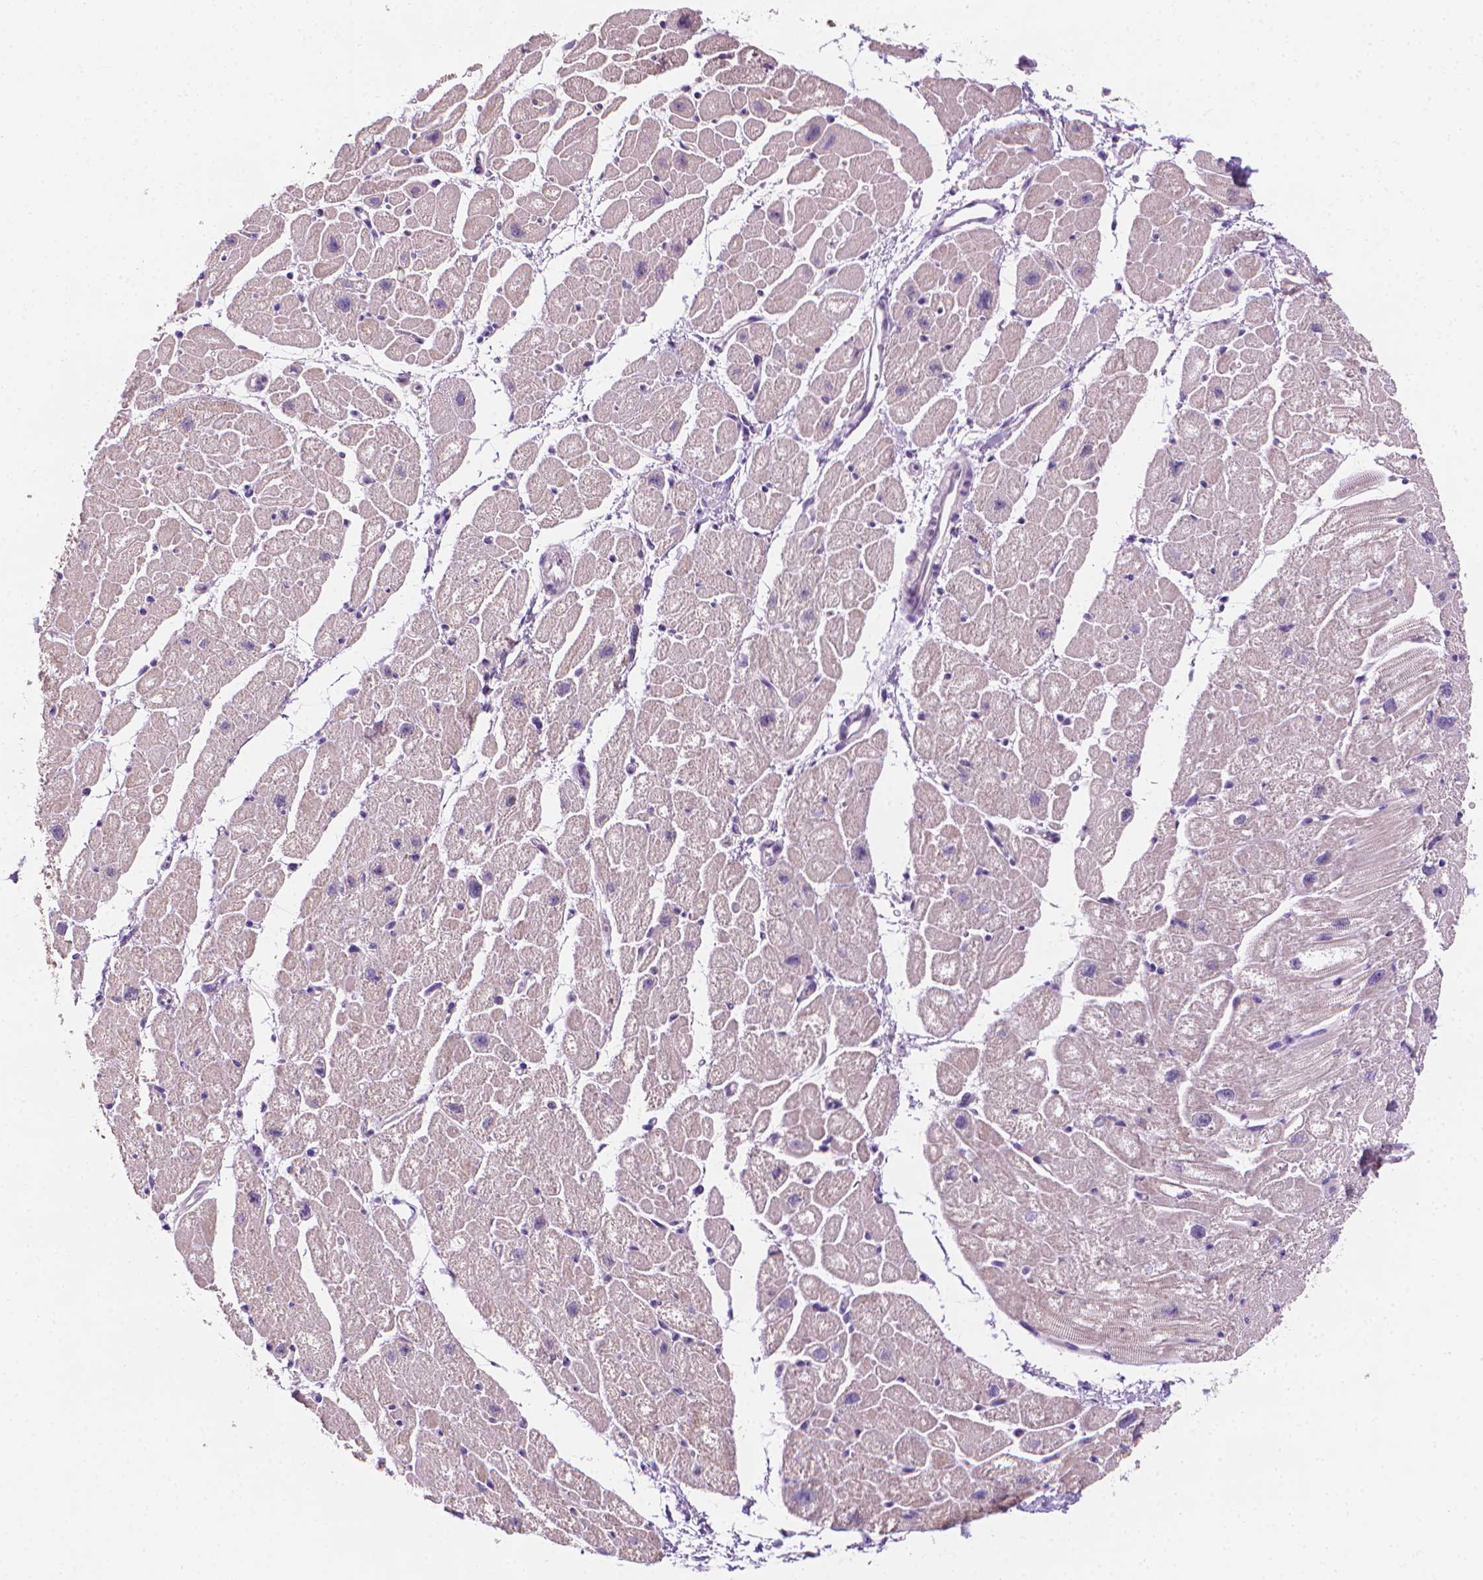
{"staining": {"intensity": "negative", "quantity": "none", "location": "none"}, "tissue": "heart muscle", "cell_type": "Cardiomyocytes", "image_type": "normal", "snomed": [{"axis": "morphology", "description": "Normal tissue, NOS"}, {"axis": "topography", "description": "Heart"}], "caption": "This is an IHC micrograph of normal human heart muscle. There is no staining in cardiomyocytes.", "gene": "FASN", "patient": {"sex": "male", "age": 61}}